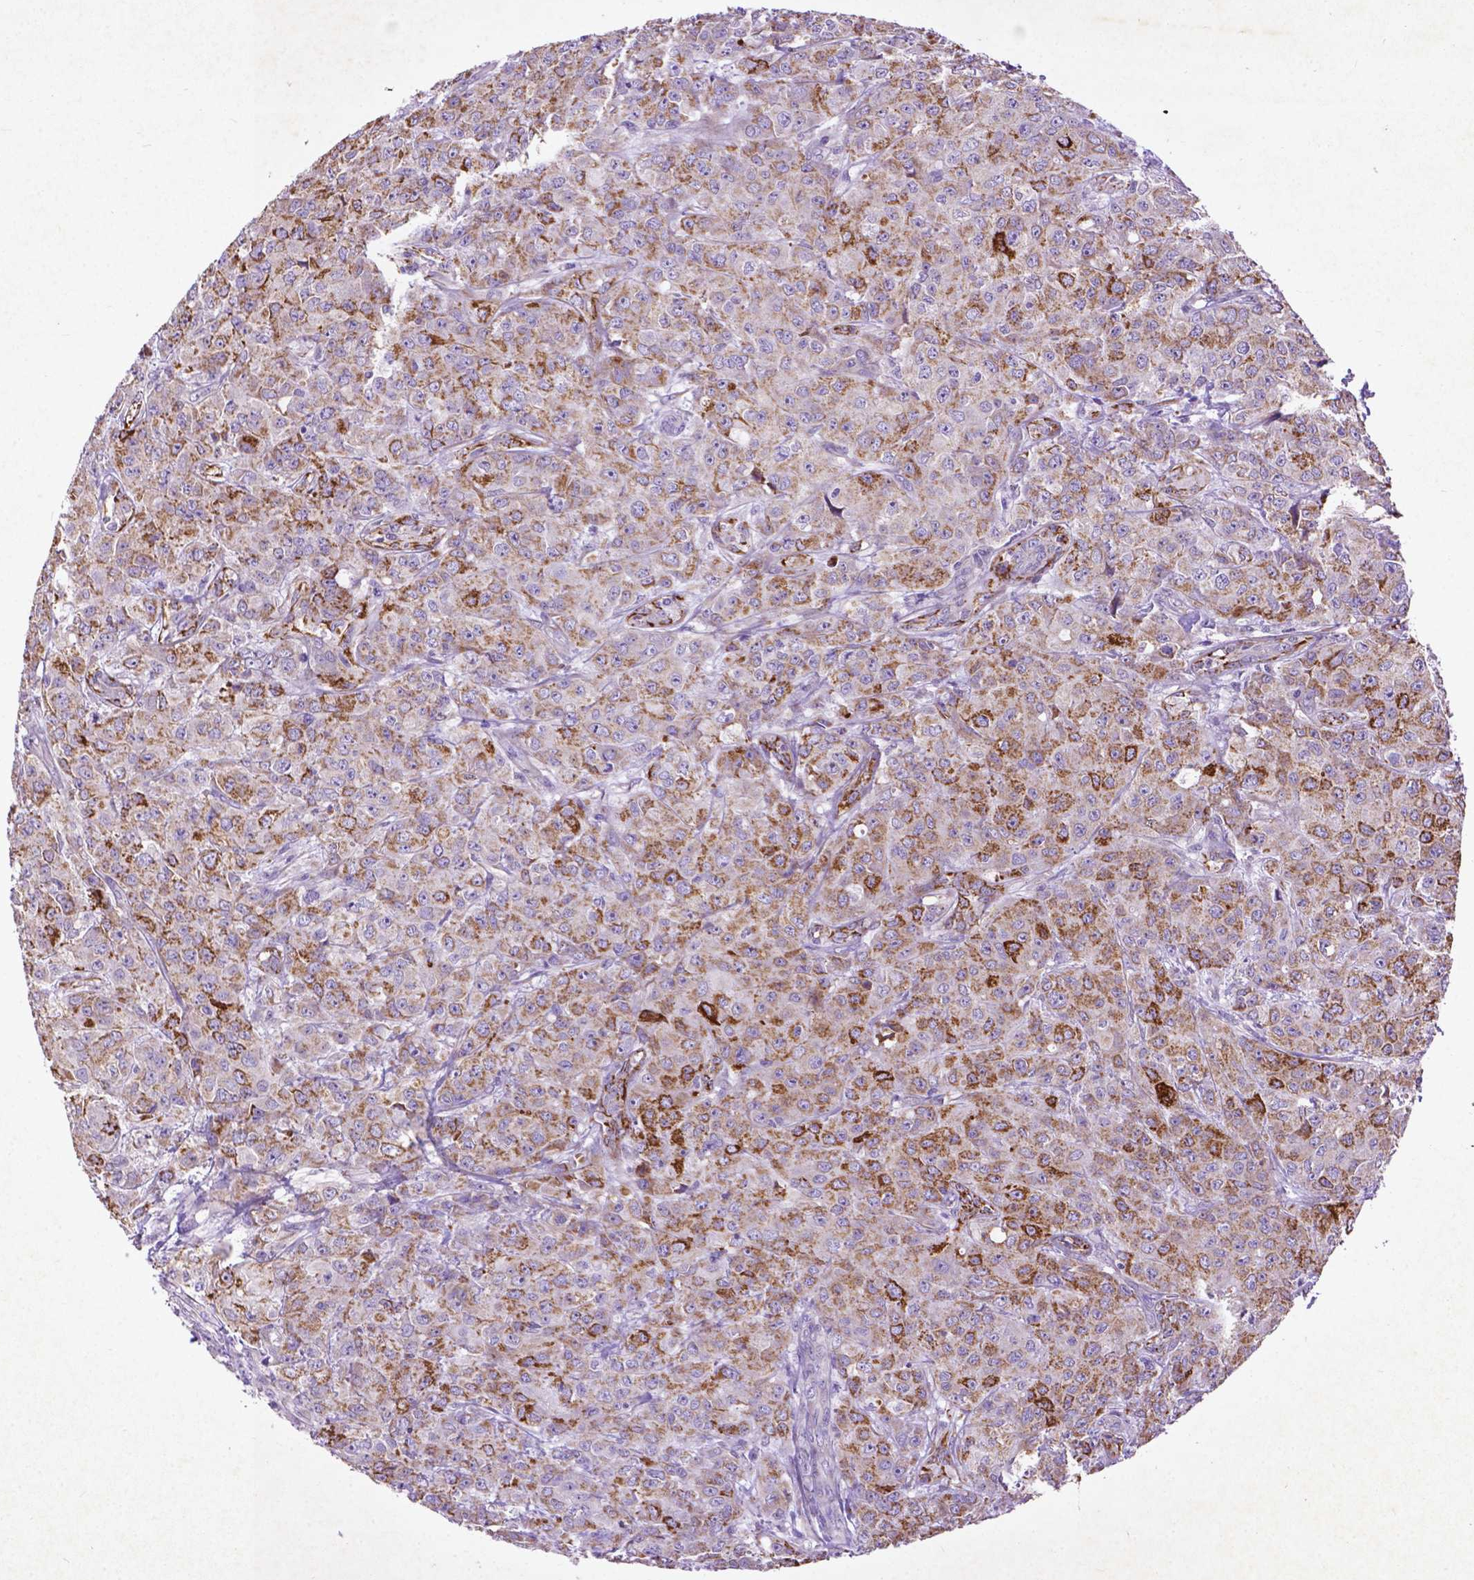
{"staining": {"intensity": "moderate", "quantity": "25%-75%", "location": "cytoplasmic/membranous"}, "tissue": "breast cancer", "cell_type": "Tumor cells", "image_type": "cancer", "snomed": [{"axis": "morphology", "description": "Normal tissue, NOS"}, {"axis": "morphology", "description": "Duct carcinoma"}, {"axis": "topography", "description": "Breast"}], "caption": "This micrograph shows breast cancer stained with immunohistochemistry (IHC) to label a protein in brown. The cytoplasmic/membranous of tumor cells show moderate positivity for the protein. Nuclei are counter-stained blue.", "gene": "THEGL", "patient": {"sex": "female", "age": 43}}